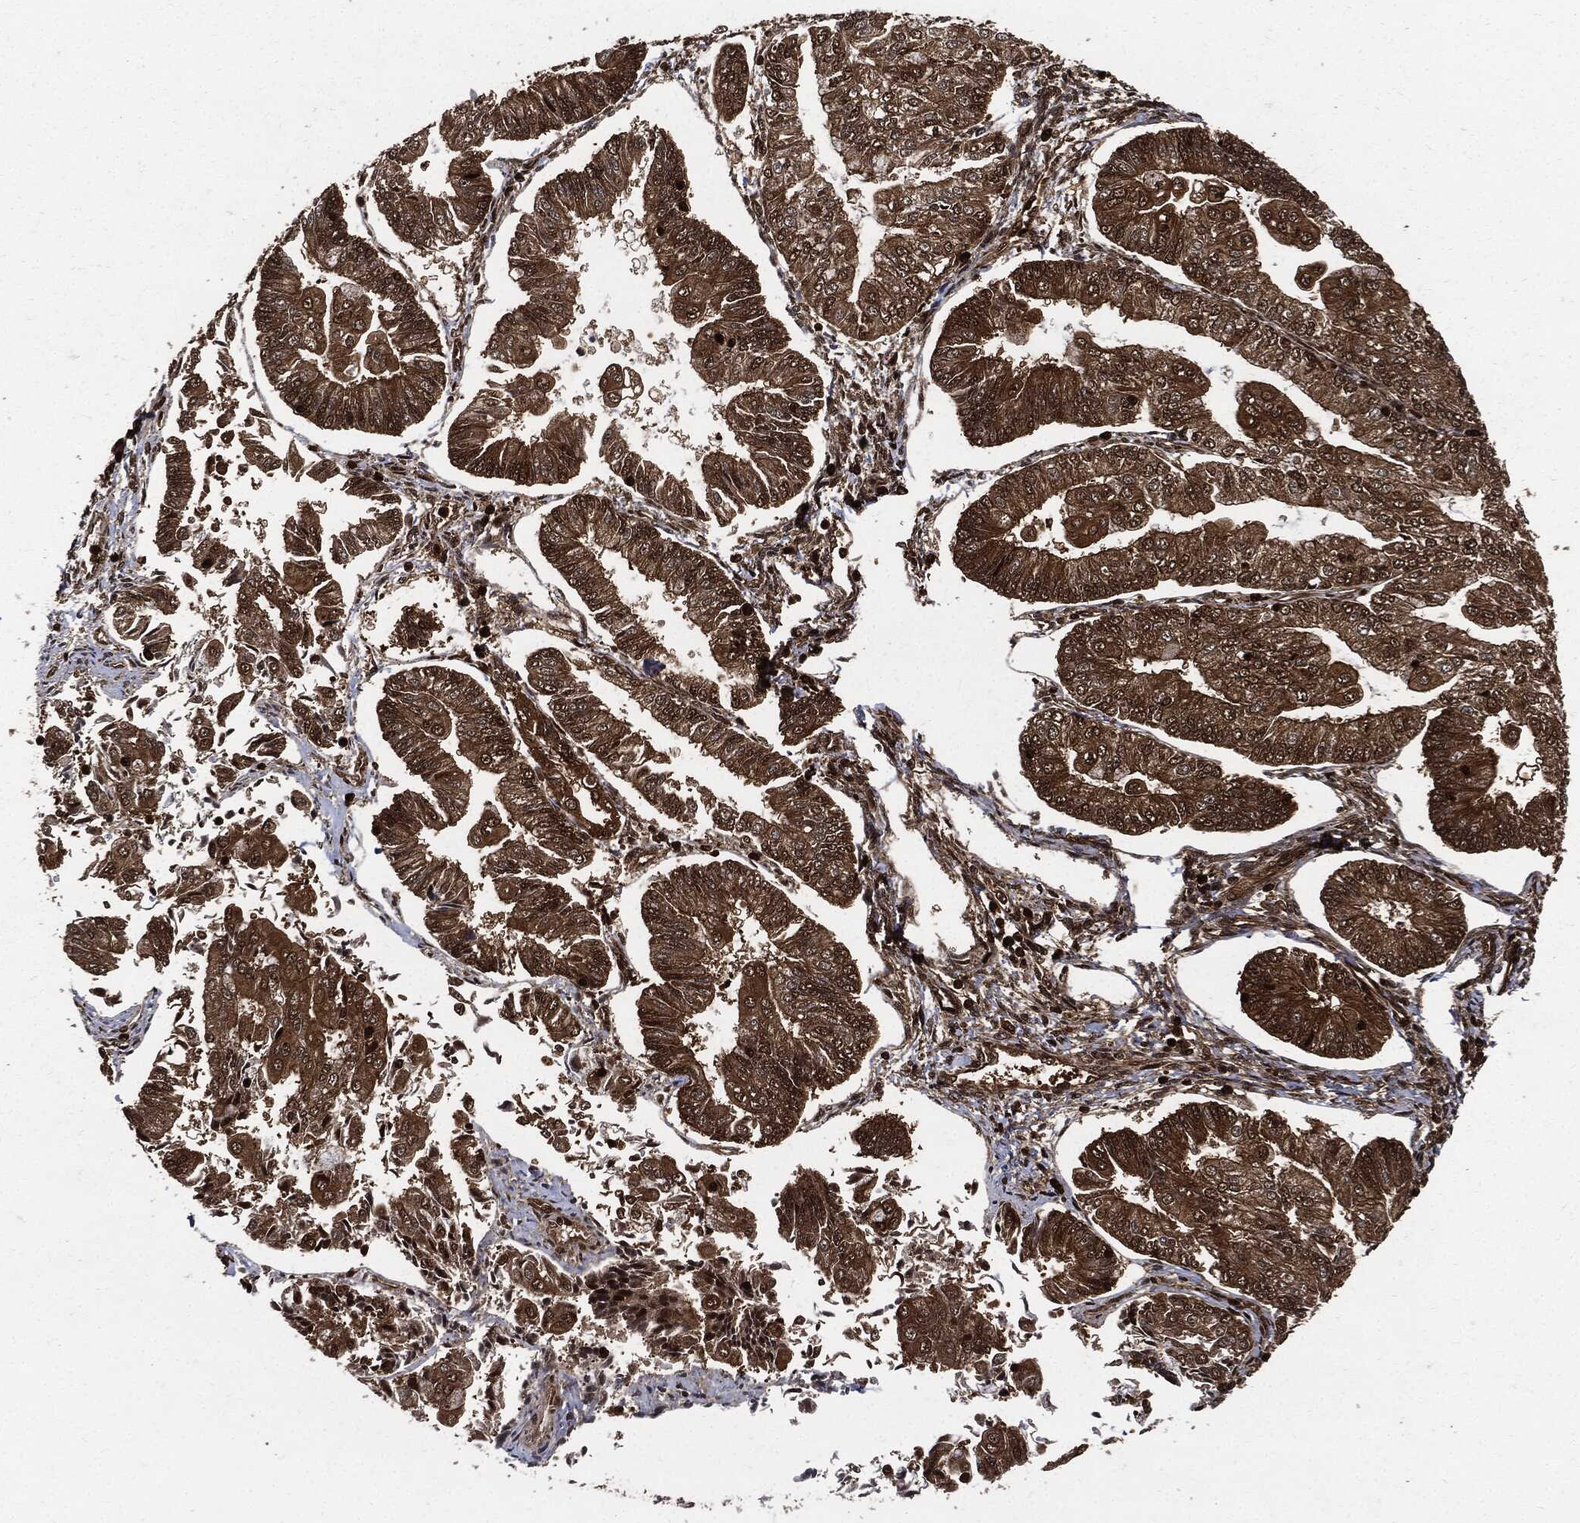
{"staining": {"intensity": "strong", "quantity": ">75%", "location": "cytoplasmic/membranous"}, "tissue": "endometrial cancer", "cell_type": "Tumor cells", "image_type": "cancer", "snomed": [{"axis": "morphology", "description": "Adenocarcinoma, NOS"}, {"axis": "topography", "description": "Endometrium"}], "caption": "Immunohistochemistry (IHC) staining of adenocarcinoma (endometrial), which demonstrates high levels of strong cytoplasmic/membranous staining in approximately >75% of tumor cells indicating strong cytoplasmic/membranous protein expression. The staining was performed using DAB (3,3'-diaminobenzidine) (brown) for protein detection and nuclei were counterstained in hematoxylin (blue).", "gene": "YWHAB", "patient": {"sex": "female", "age": 56}}